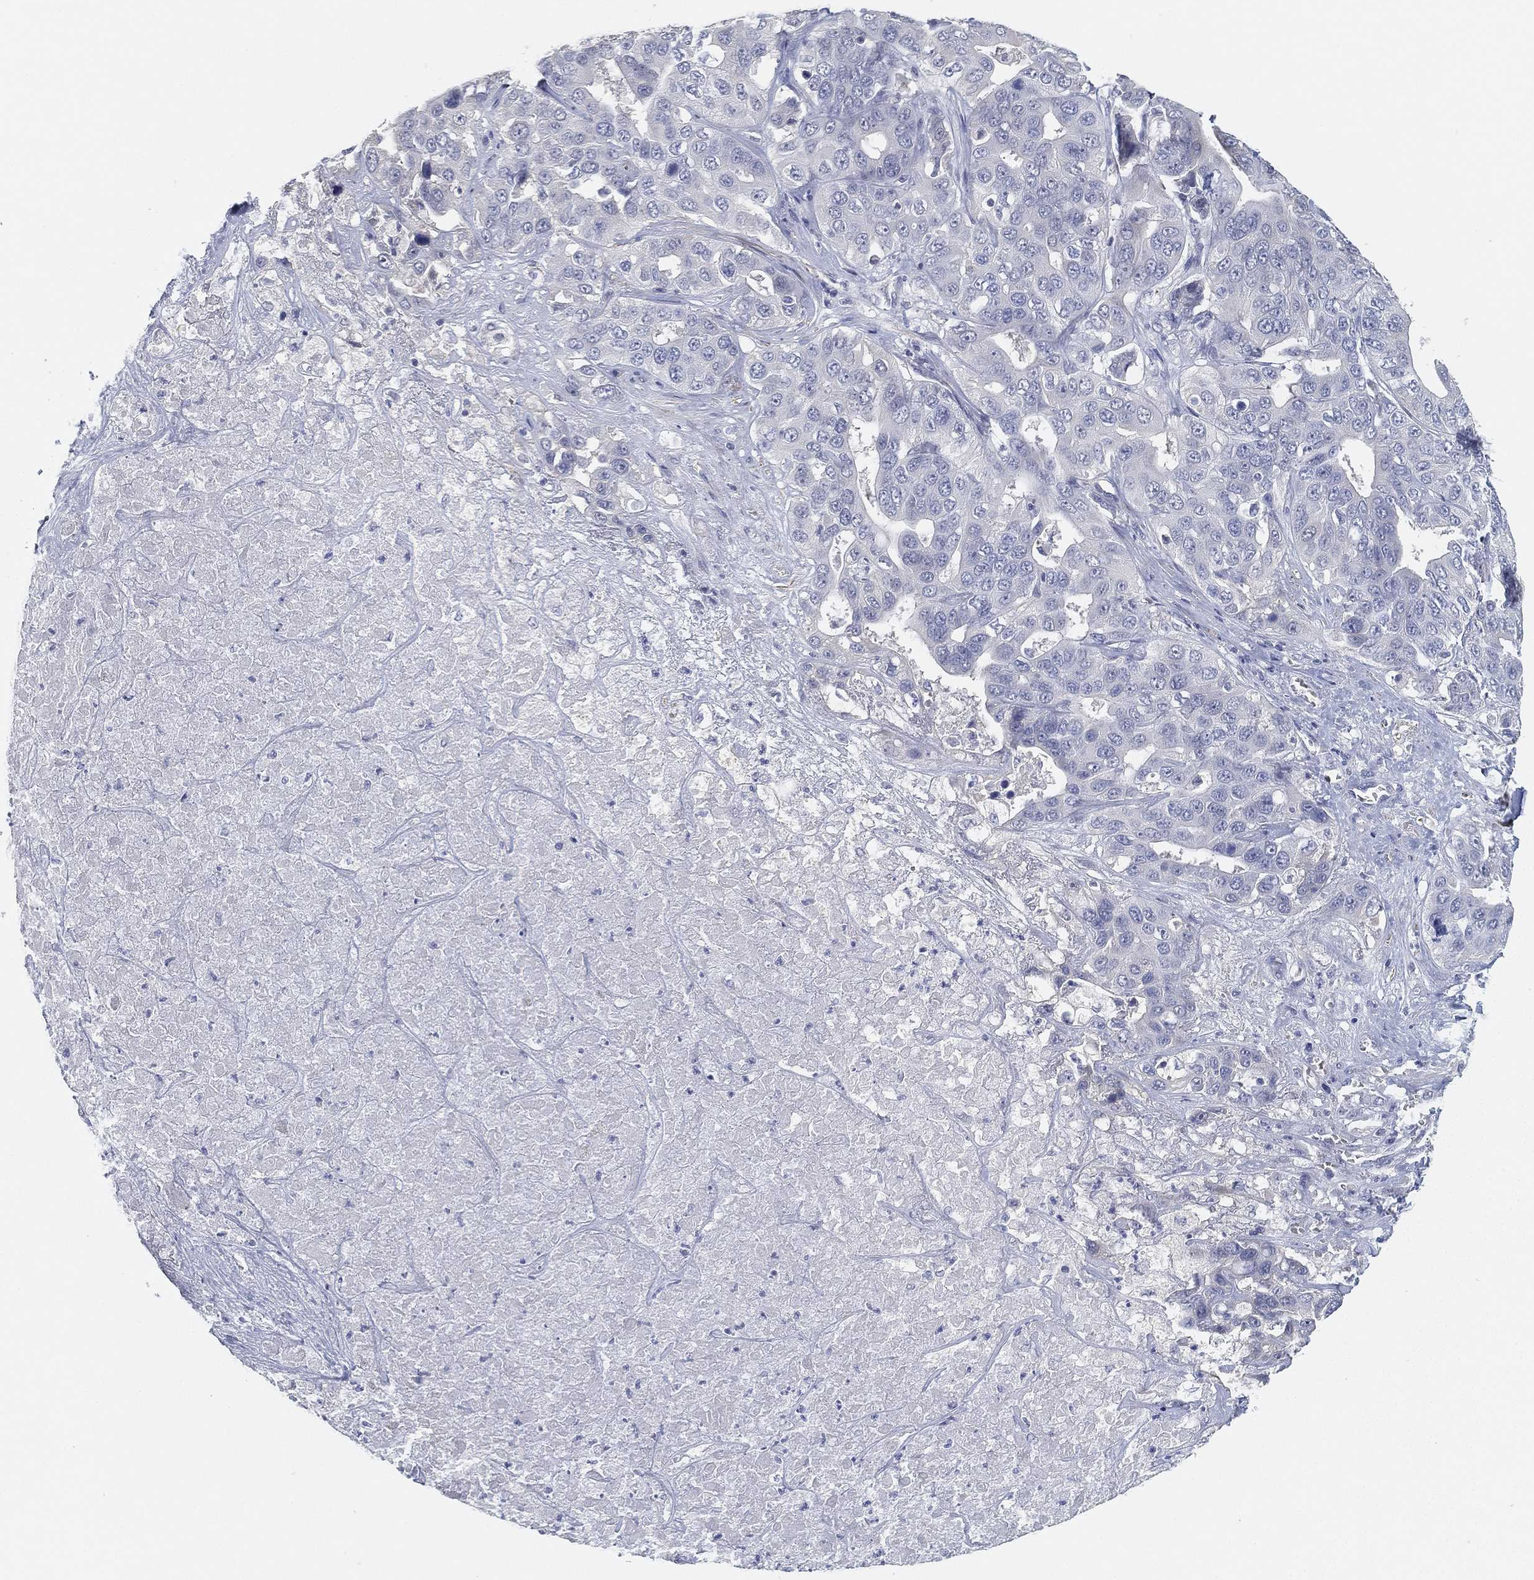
{"staining": {"intensity": "negative", "quantity": "none", "location": "none"}, "tissue": "liver cancer", "cell_type": "Tumor cells", "image_type": "cancer", "snomed": [{"axis": "morphology", "description": "Cholangiocarcinoma"}, {"axis": "topography", "description": "Liver"}], "caption": "This is a micrograph of IHC staining of cholangiocarcinoma (liver), which shows no staining in tumor cells.", "gene": "GPR61", "patient": {"sex": "female", "age": 52}}